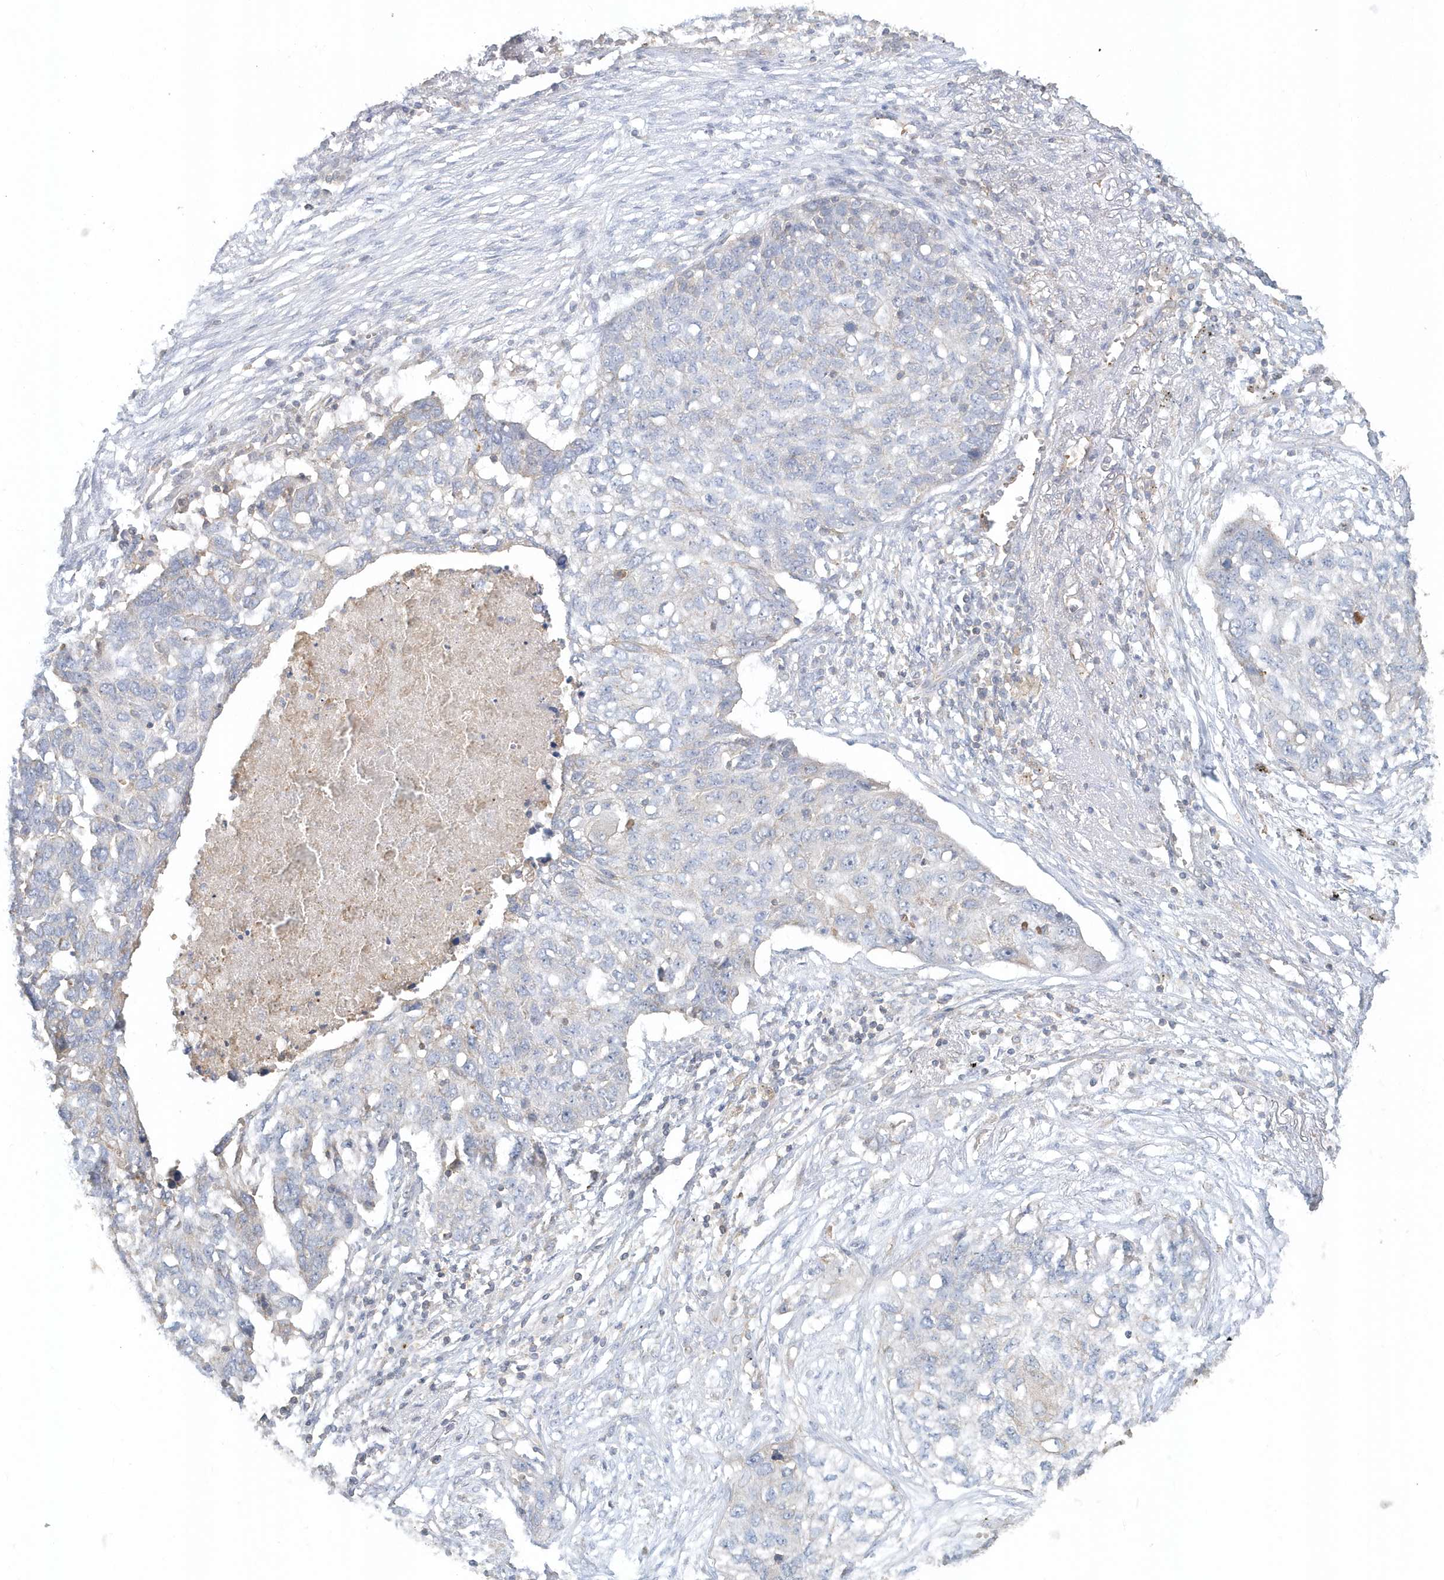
{"staining": {"intensity": "negative", "quantity": "none", "location": "none"}, "tissue": "lung cancer", "cell_type": "Tumor cells", "image_type": "cancer", "snomed": [{"axis": "morphology", "description": "Squamous cell carcinoma, NOS"}, {"axis": "topography", "description": "Lung"}], "caption": "Immunohistochemical staining of squamous cell carcinoma (lung) shows no significant positivity in tumor cells. (Immunohistochemistry (ihc), brightfield microscopy, high magnification).", "gene": "MMRN1", "patient": {"sex": "female", "age": 63}}